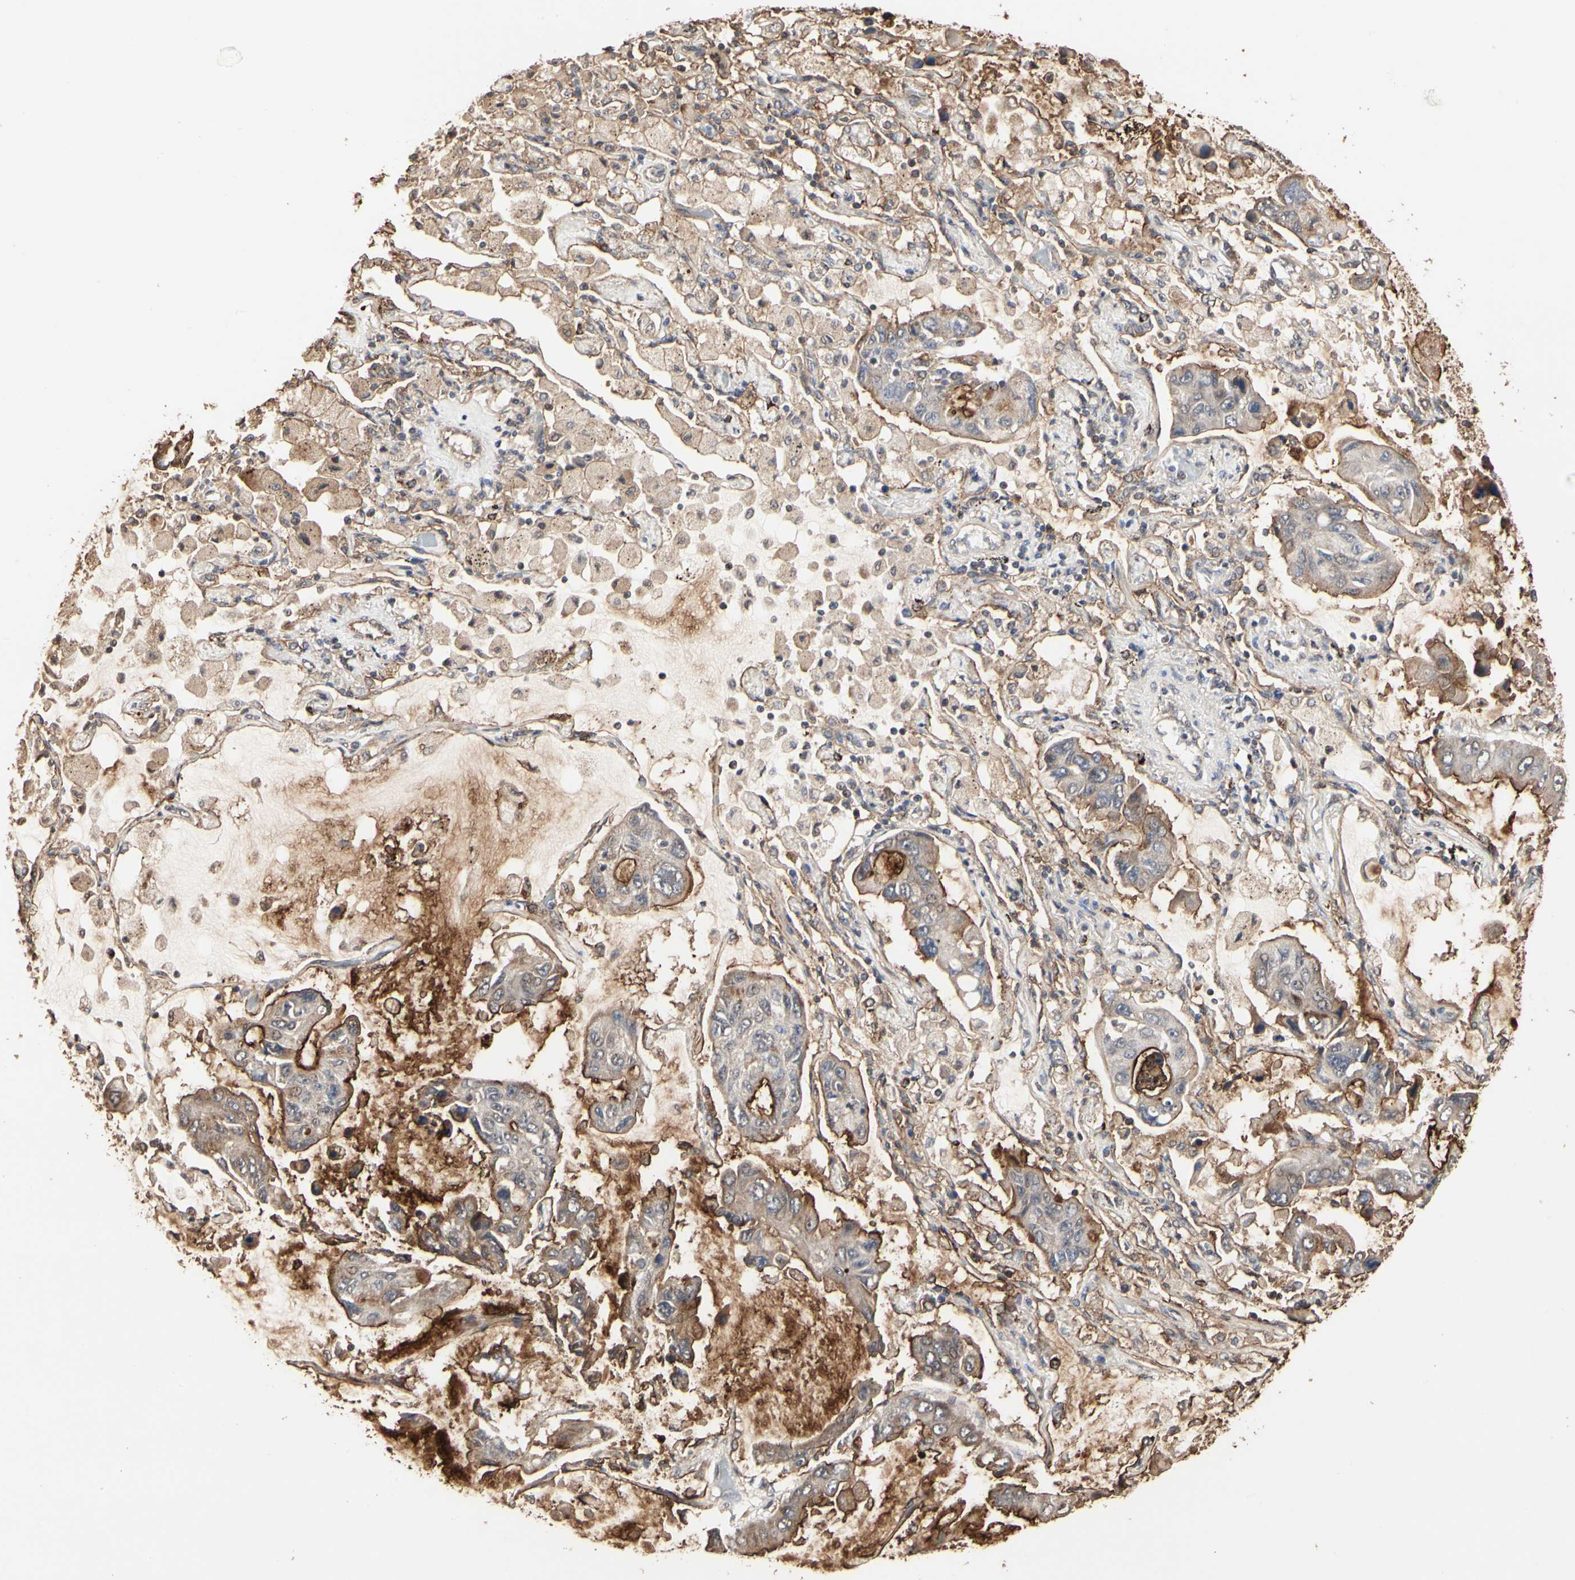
{"staining": {"intensity": "moderate", "quantity": ">75%", "location": "cytoplasmic/membranous"}, "tissue": "lung cancer", "cell_type": "Tumor cells", "image_type": "cancer", "snomed": [{"axis": "morphology", "description": "Adenocarcinoma, NOS"}, {"axis": "topography", "description": "Lung"}], "caption": "Human lung cancer (adenocarcinoma) stained with a brown dye reveals moderate cytoplasmic/membranous positive positivity in about >75% of tumor cells.", "gene": "TAOK1", "patient": {"sex": "male", "age": 64}}